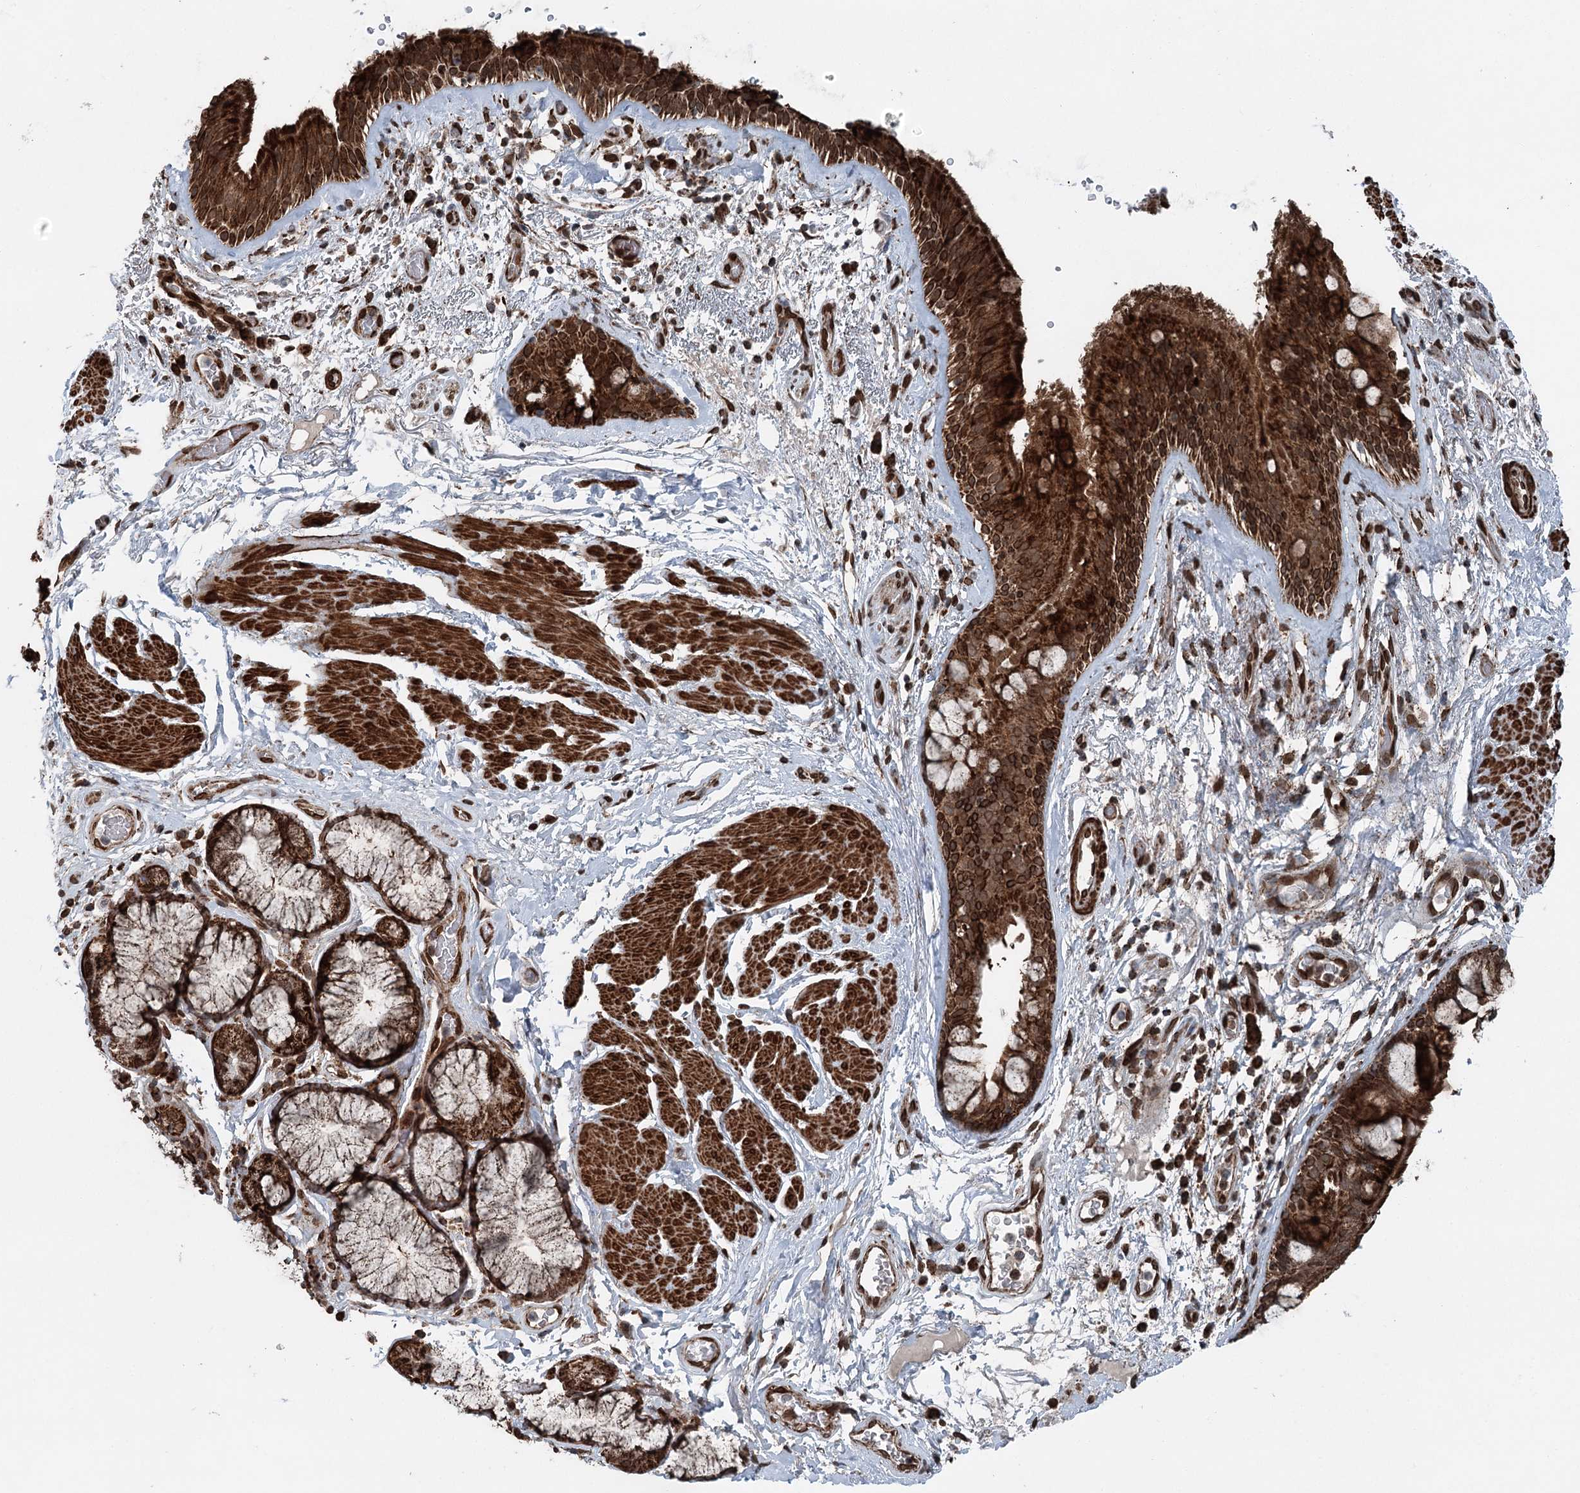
{"staining": {"intensity": "strong", "quantity": ">75%", "location": "cytoplasmic/membranous"}, "tissue": "bronchus", "cell_type": "Respiratory epithelial cells", "image_type": "normal", "snomed": [{"axis": "morphology", "description": "Normal tissue, NOS"}, {"axis": "topography", "description": "Cartilage tissue"}], "caption": "Immunohistochemical staining of normal human bronchus shows strong cytoplasmic/membranous protein positivity in about >75% of respiratory epithelial cells. The staining is performed using DAB (3,3'-diaminobenzidine) brown chromogen to label protein expression. The nuclei are counter-stained blue using hematoxylin.", "gene": "BCKDHA", "patient": {"sex": "female", "age": 63}}